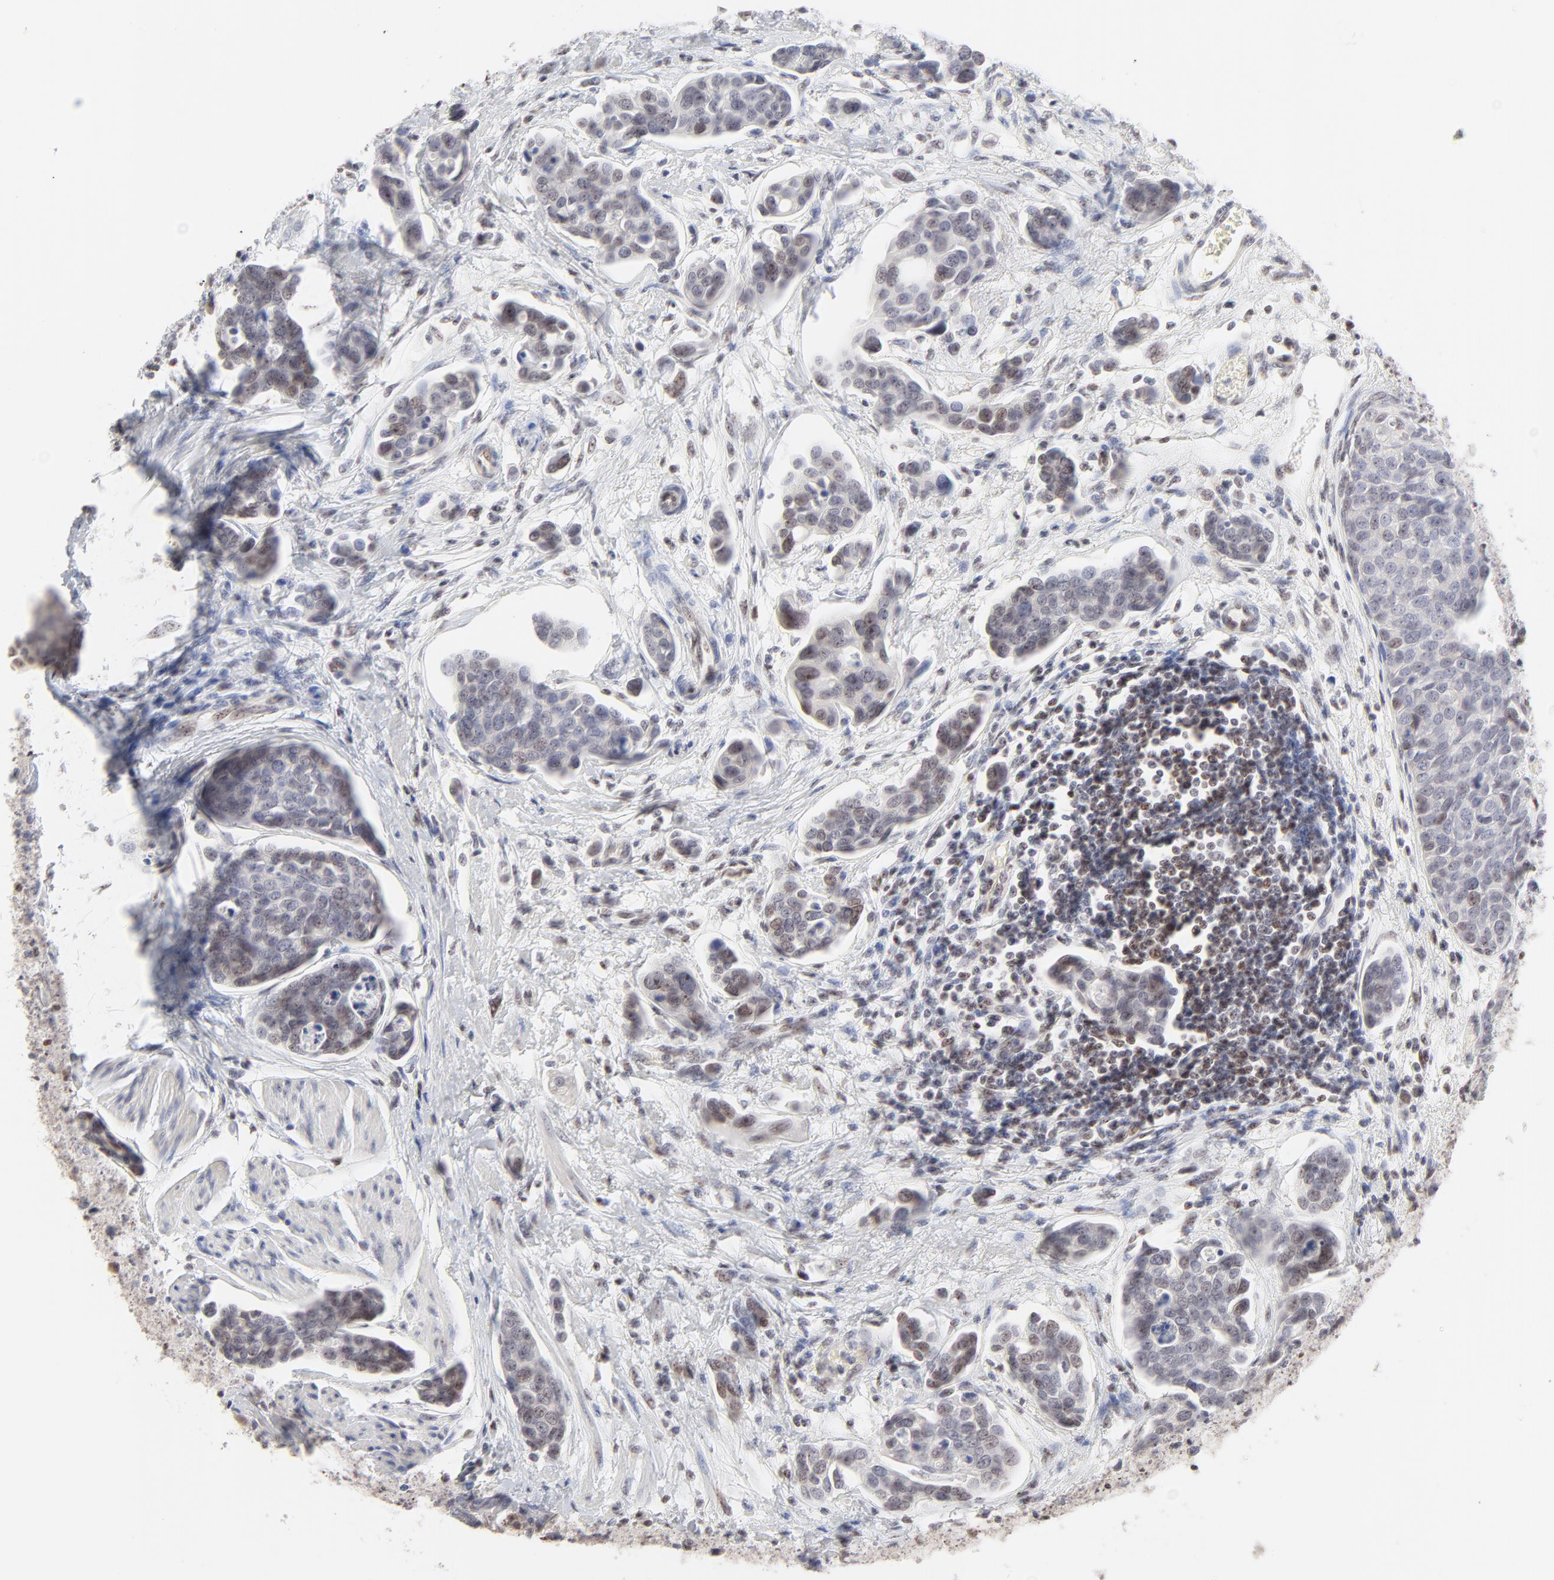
{"staining": {"intensity": "weak", "quantity": "<25%", "location": "nuclear"}, "tissue": "urothelial cancer", "cell_type": "Tumor cells", "image_type": "cancer", "snomed": [{"axis": "morphology", "description": "Urothelial carcinoma, High grade"}, {"axis": "topography", "description": "Urinary bladder"}], "caption": "Tumor cells show no significant positivity in high-grade urothelial carcinoma.", "gene": "NFIL3", "patient": {"sex": "male", "age": 78}}